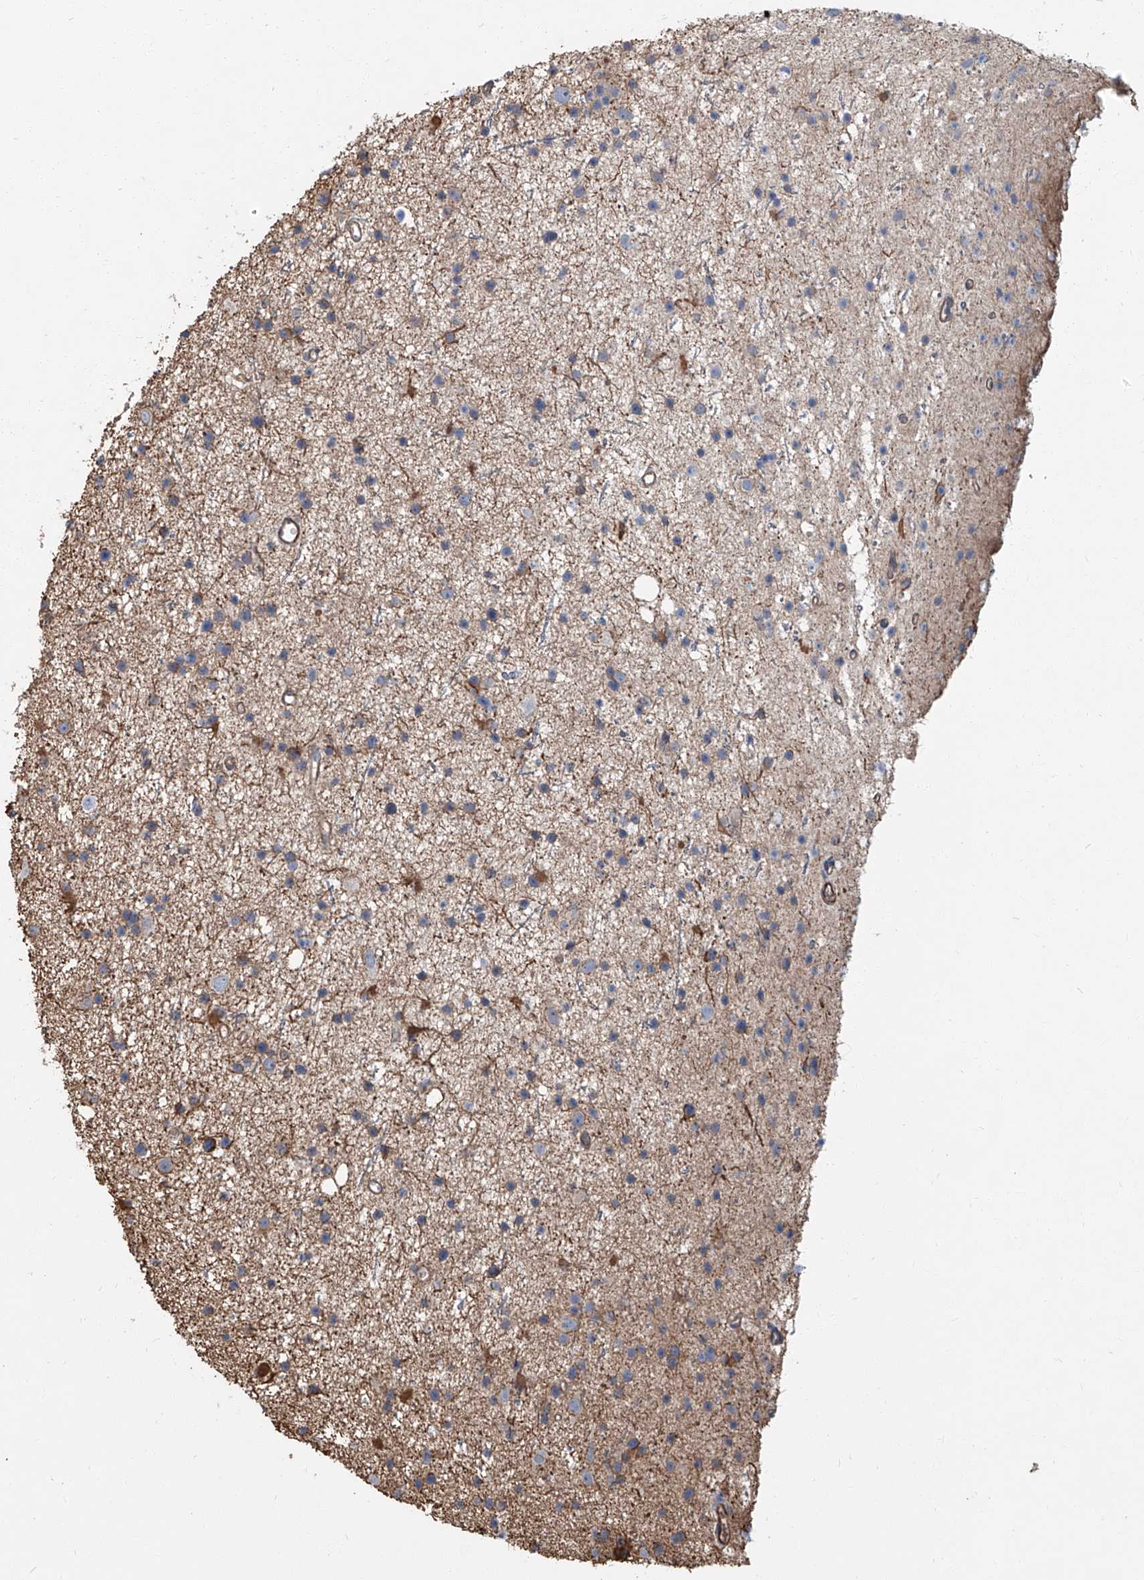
{"staining": {"intensity": "negative", "quantity": "none", "location": "none"}, "tissue": "glioma", "cell_type": "Tumor cells", "image_type": "cancer", "snomed": [{"axis": "morphology", "description": "Glioma, malignant, Low grade"}, {"axis": "topography", "description": "Cerebral cortex"}], "caption": "The IHC photomicrograph has no significant staining in tumor cells of glioma tissue. (Brightfield microscopy of DAB (3,3'-diaminobenzidine) immunohistochemistry at high magnification).", "gene": "PIEZO2", "patient": {"sex": "female", "age": 39}}